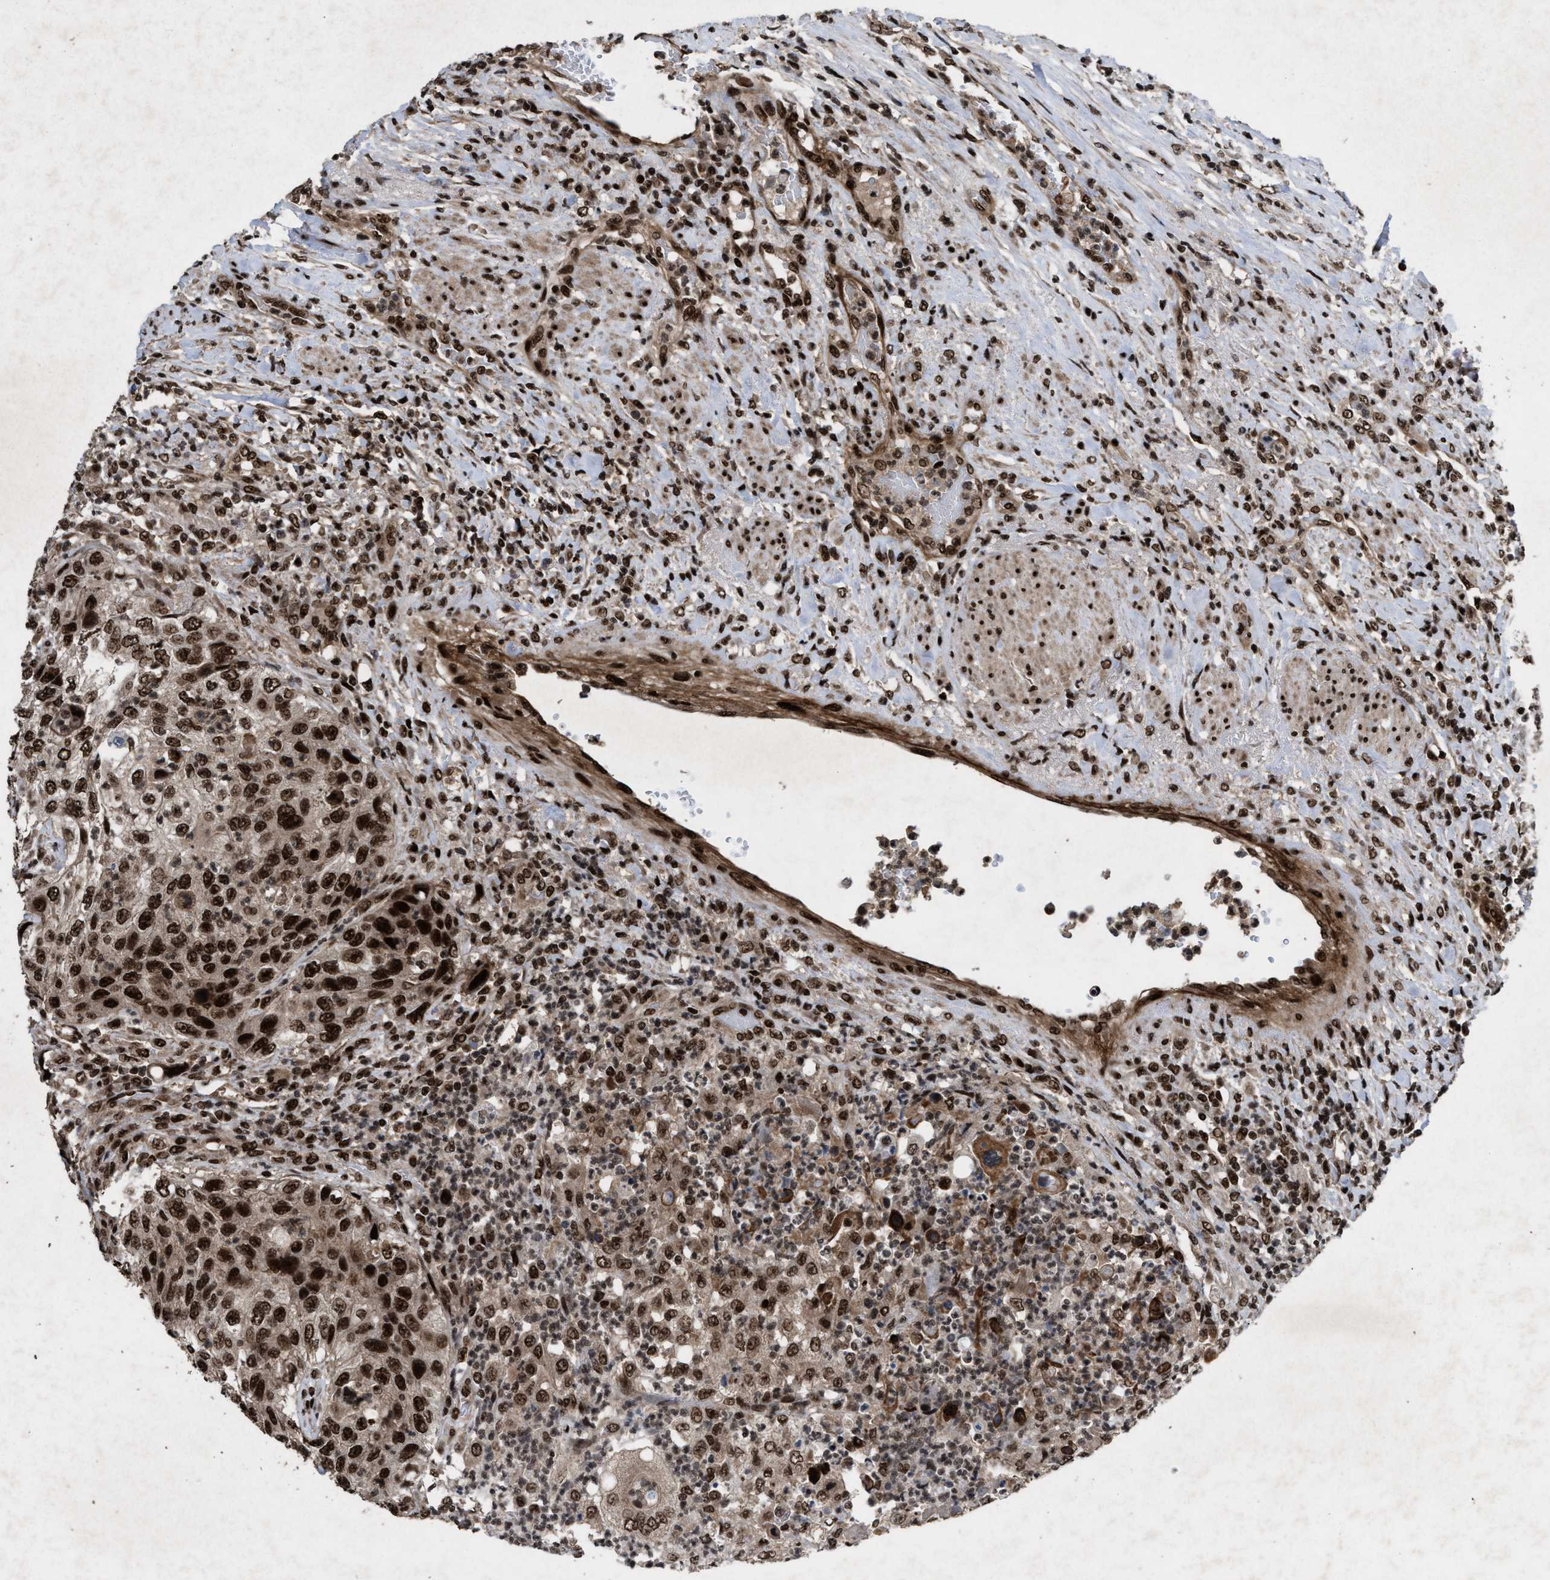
{"staining": {"intensity": "strong", "quantity": ">75%", "location": "nuclear"}, "tissue": "urothelial cancer", "cell_type": "Tumor cells", "image_type": "cancer", "snomed": [{"axis": "morphology", "description": "Urothelial carcinoma, High grade"}, {"axis": "topography", "description": "Urinary bladder"}], "caption": "Urothelial carcinoma (high-grade) stained for a protein (brown) demonstrates strong nuclear positive positivity in approximately >75% of tumor cells.", "gene": "WIZ", "patient": {"sex": "female", "age": 60}}